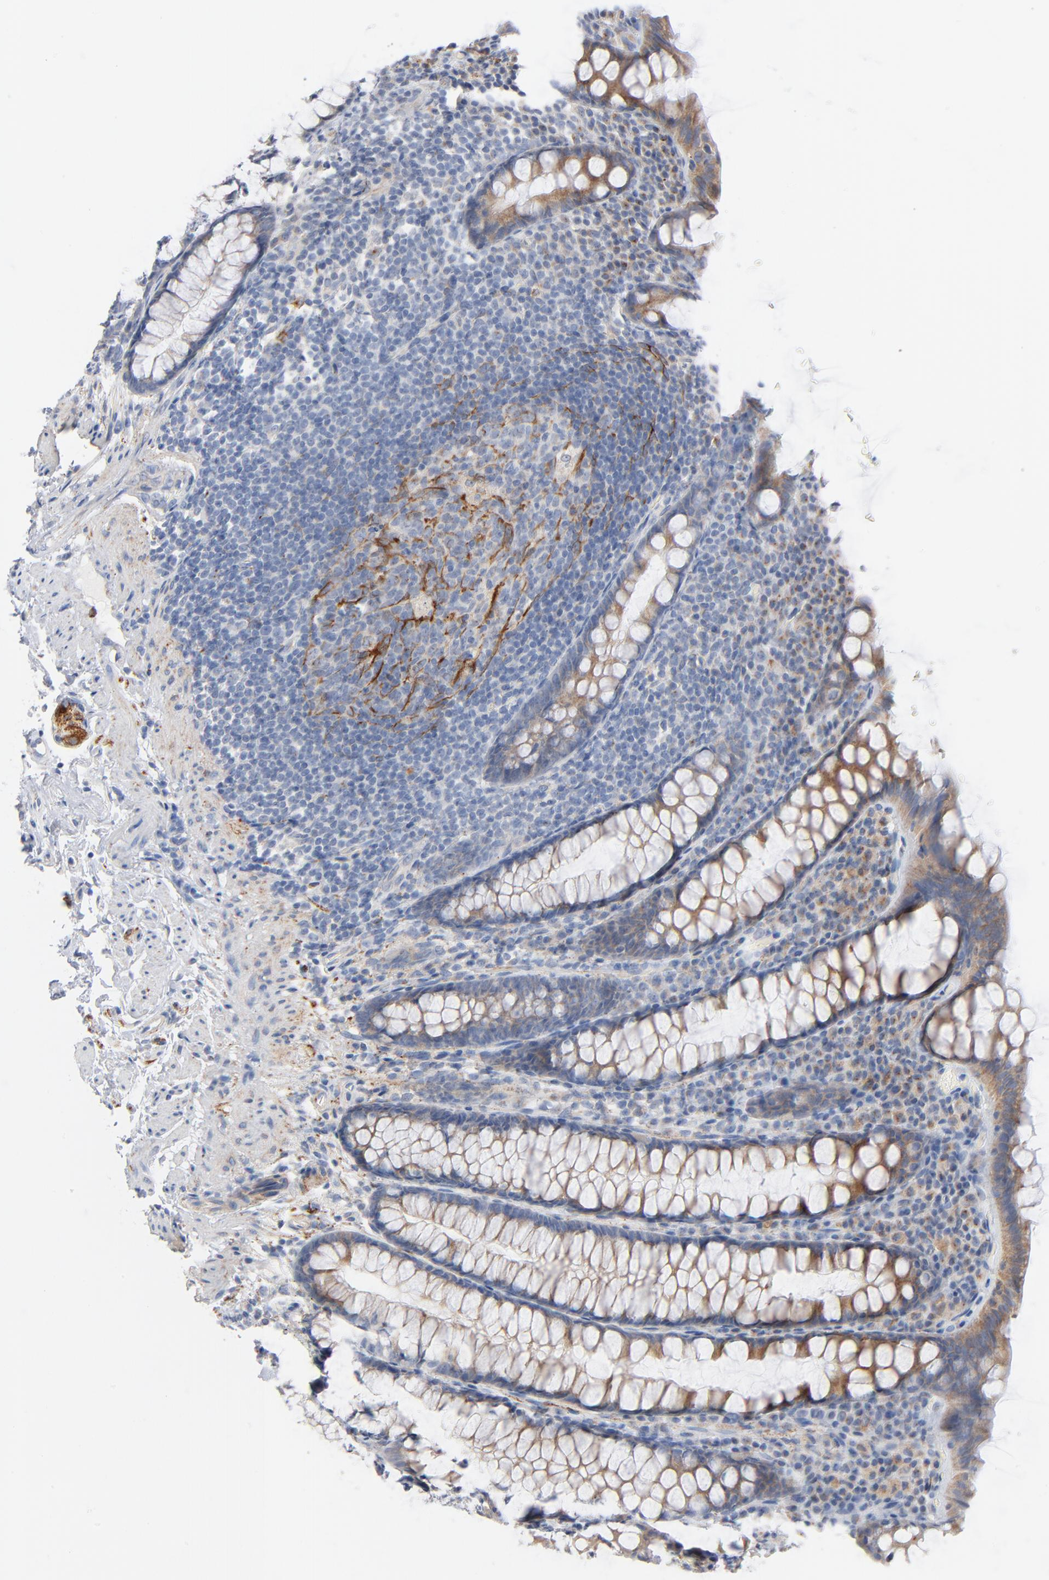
{"staining": {"intensity": "negative", "quantity": "none", "location": "none"}, "tissue": "rectum", "cell_type": "Glandular cells", "image_type": "normal", "snomed": [{"axis": "morphology", "description": "Normal tissue, NOS"}, {"axis": "topography", "description": "Rectum"}], "caption": "The histopathology image displays no staining of glandular cells in benign rectum. The staining is performed using DAB brown chromogen with nuclei counter-stained in using hematoxylin.", "gene": "IFT43", "patient": {"sex": "male", "age": 92}}